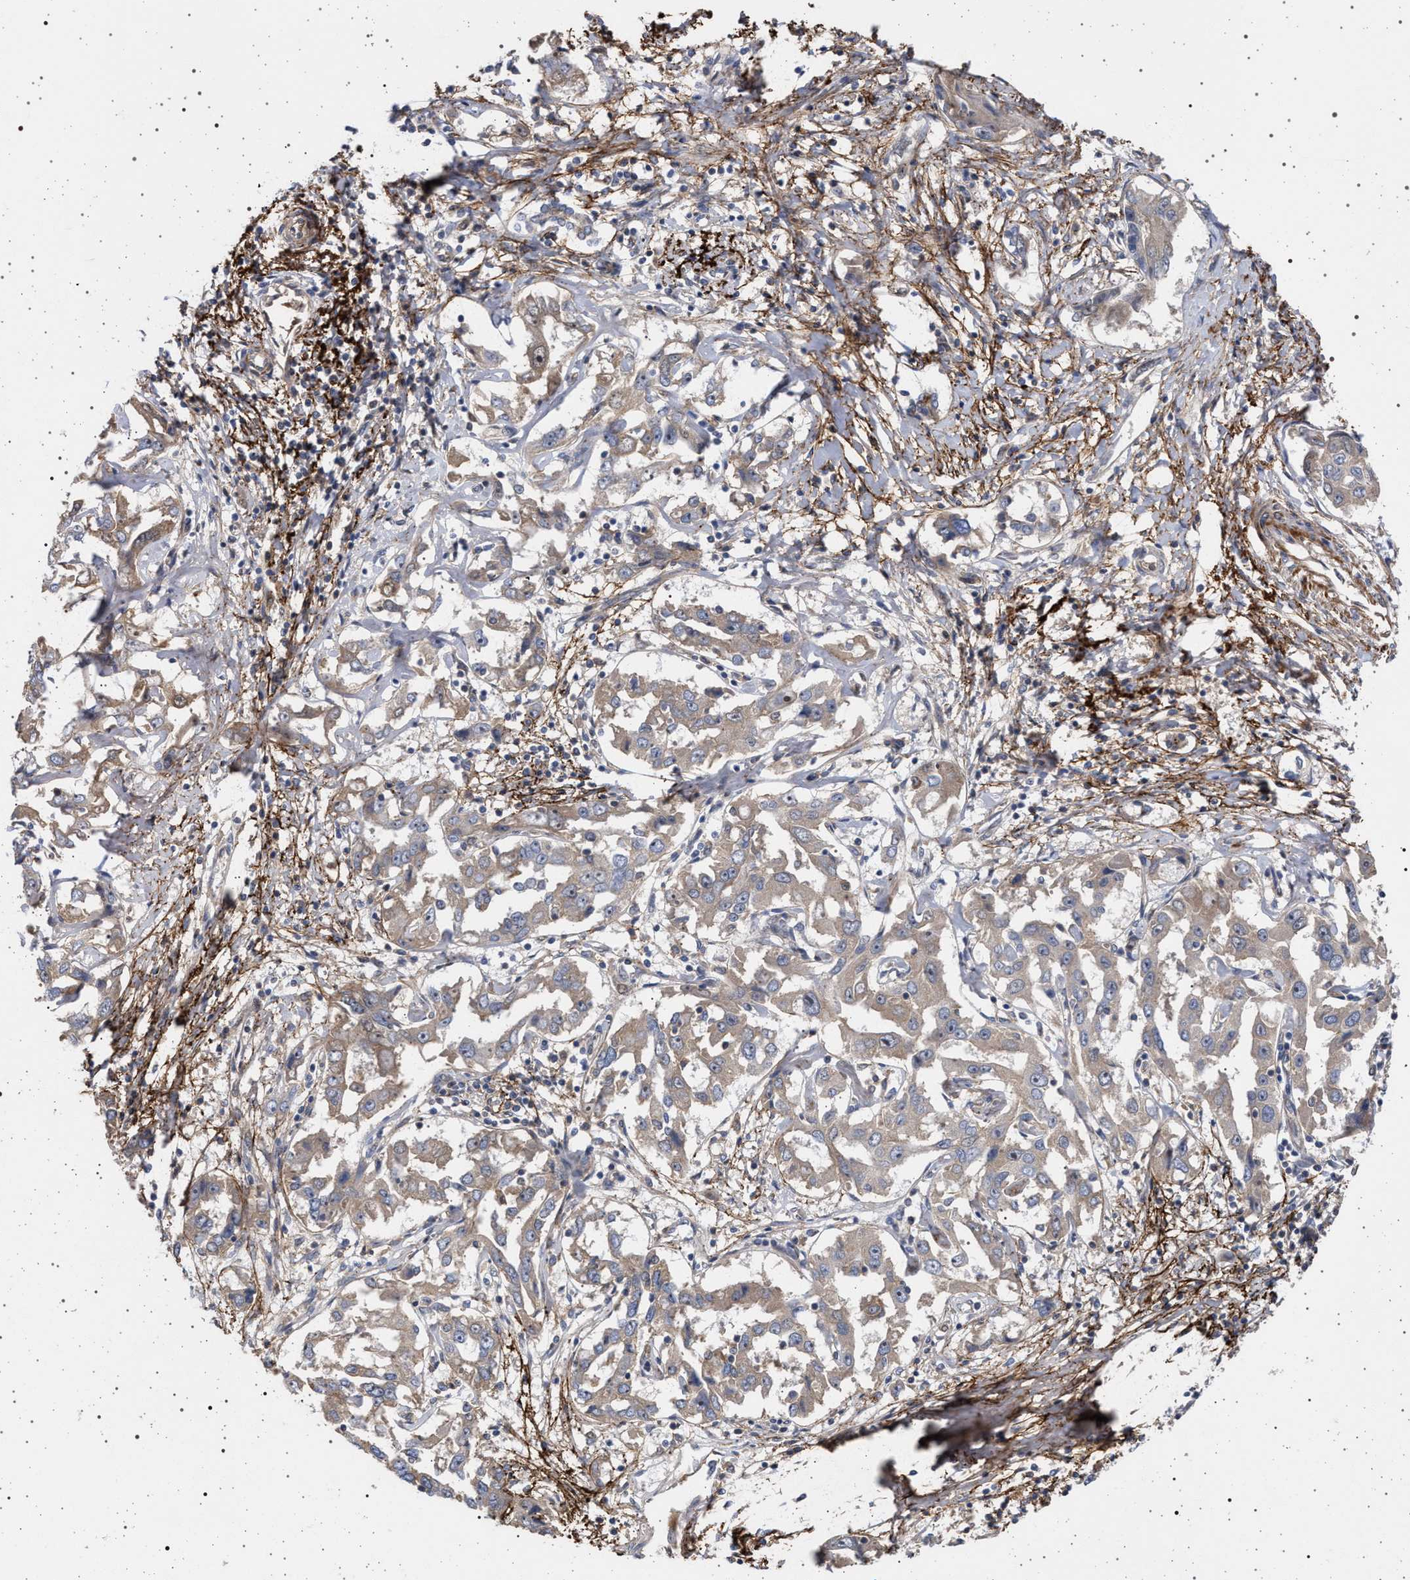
{"staining": {"intensity": "negative", "quantity": "none", "location": "none"}, "tissue": "liver cancer", "cell_type": "Tumor cells", "image_type": "cancer", "snomed": [{"axis": "morphology", "description": "Cholangiocarcinoma"}, {"axis": "topography", "description": "Liver"}], "caption": "Immunohistochemical staining of human liver cancer (cholangiocarcinoma) demonstrates no significant staining in tumor cells. (IHC, brightfield microscopy, high magnification).", "gene": "RBM48", "patient": {"sex": "male", "age": 59}}